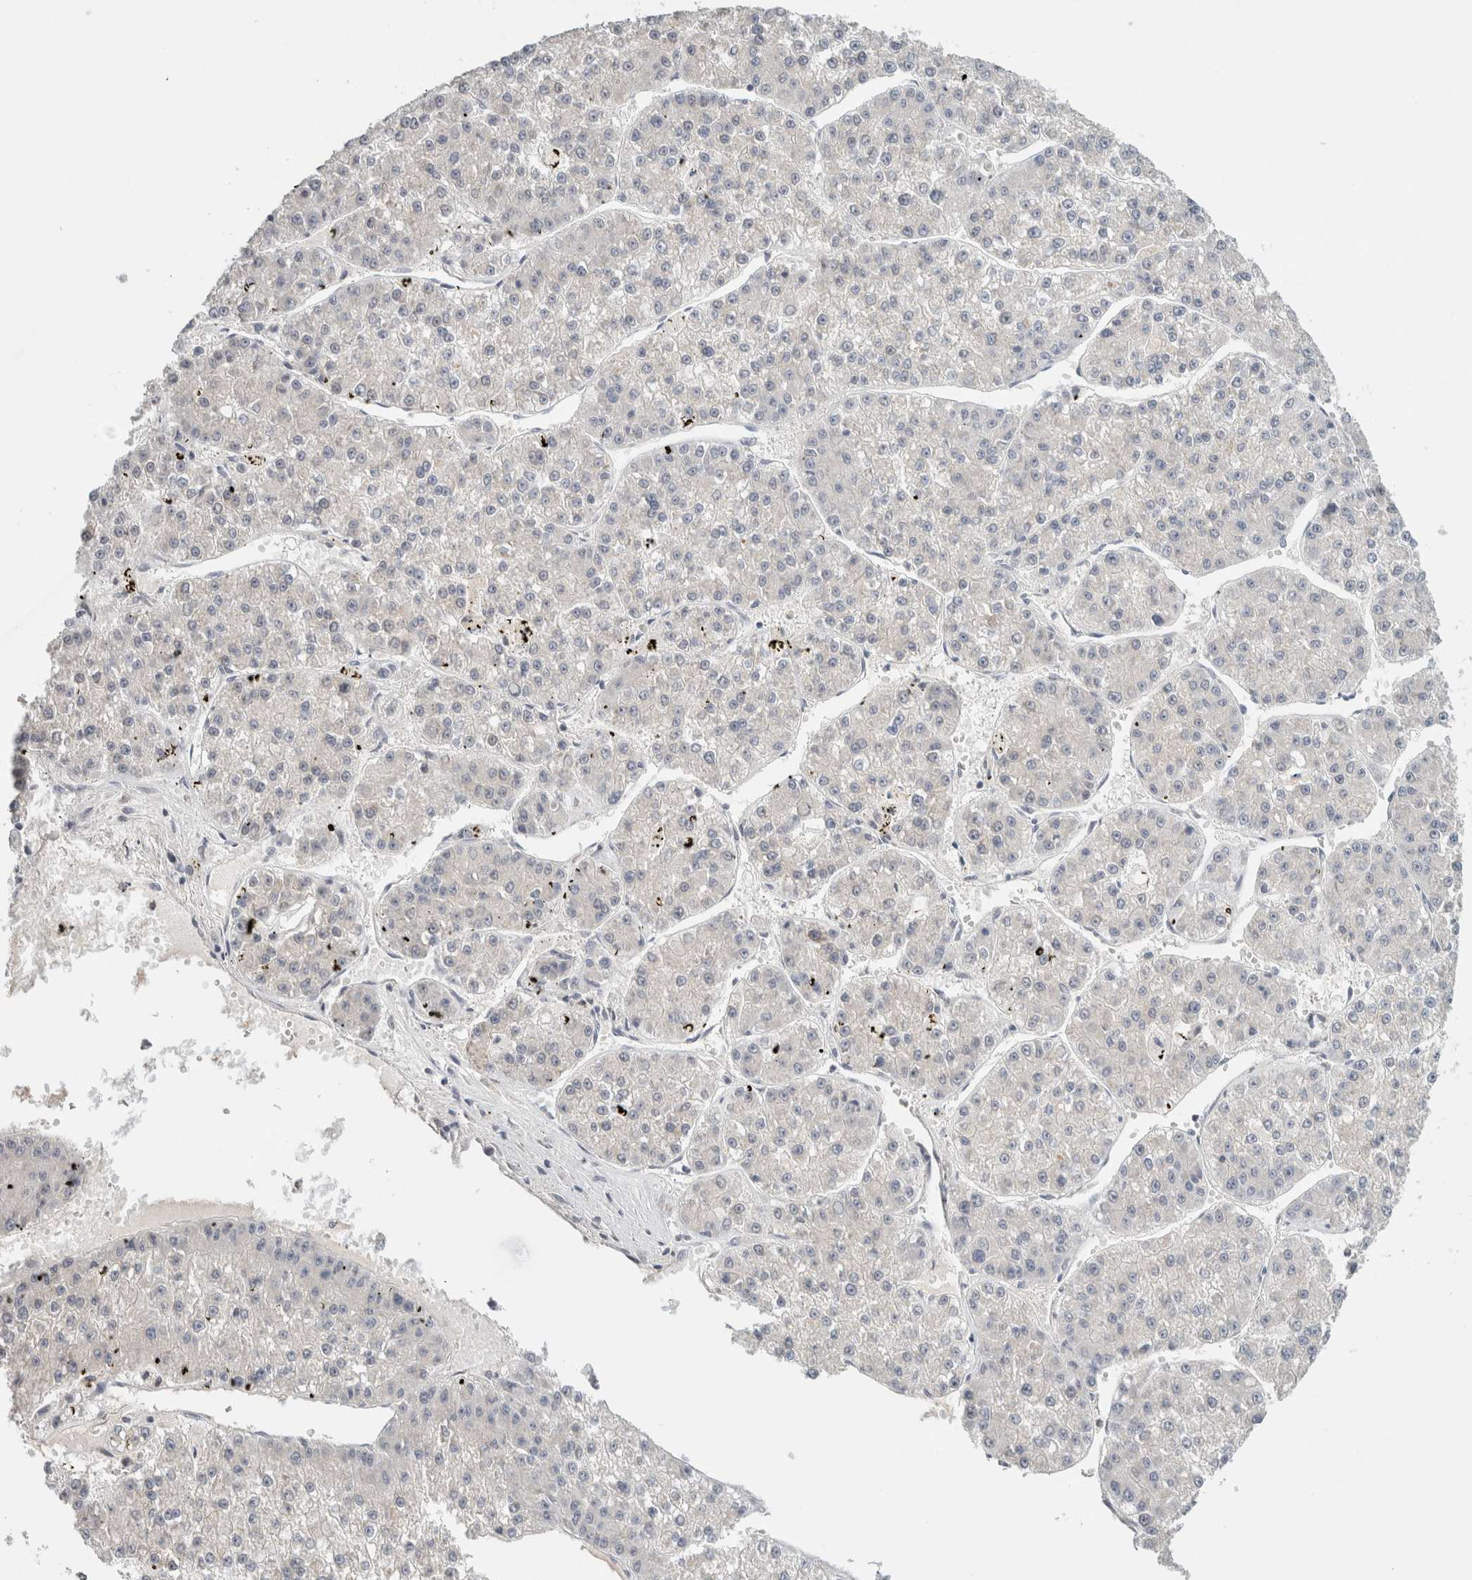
{"staining": {"intensity": "negative", "quantity": "none", "location": "none"}, "tissue": "liver cancer", "cell_type": "Tumor cells", "image_type": "cancer", "snomed": [{"axis": "morphology", "description": "Carcinoma, Hepatocellular, NOS"}, {"axis": "topography", "description": "Liver"}], "caption": "Micrograph shows no protein expression in tumor cells of liver hepatocellular carcinoma tissue. (DAB IHC visualized using brightfield microscopy, high magnification).", "gene": "CRAT", "patient": {"sex": "female", "age": 73}}